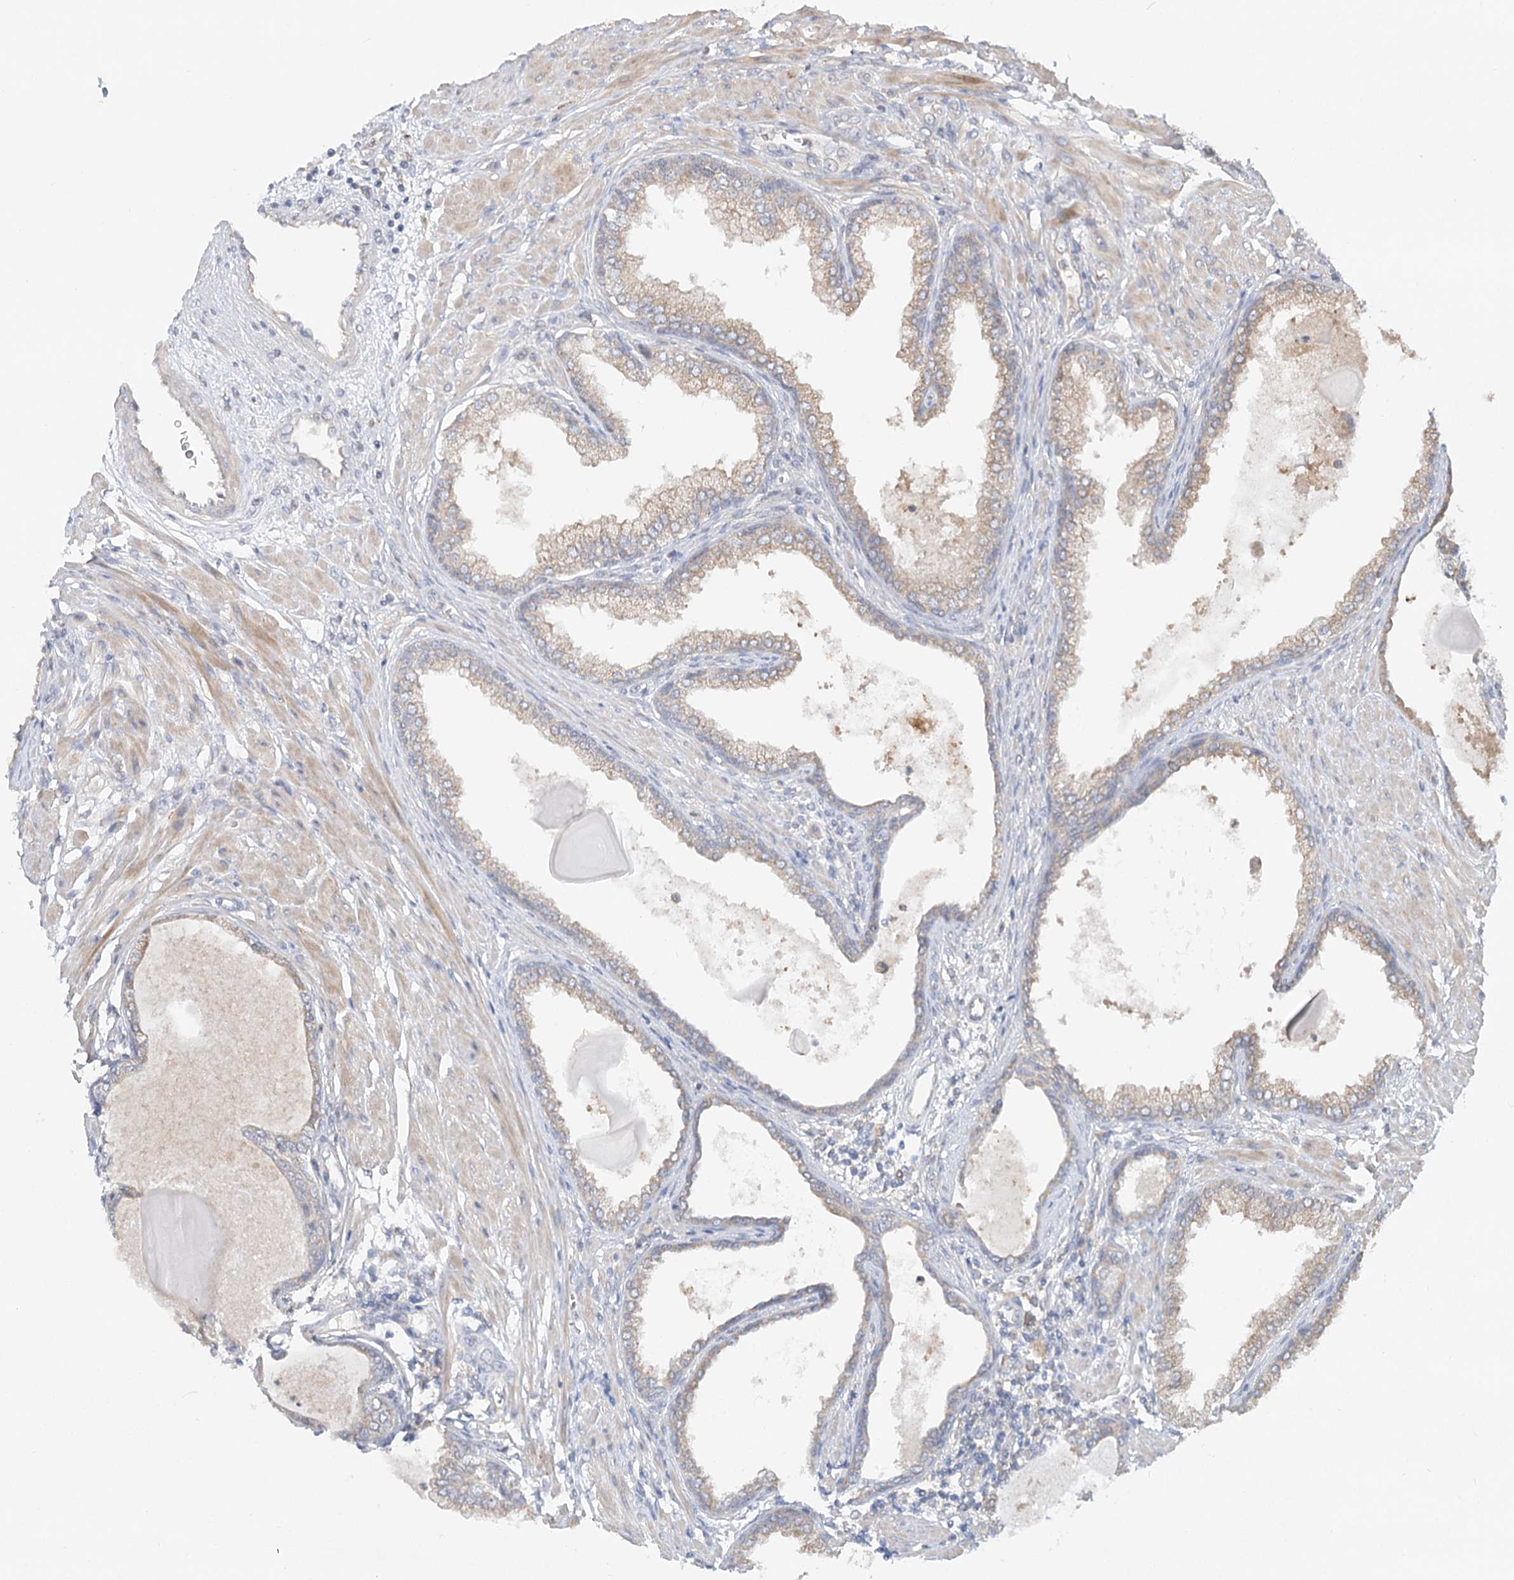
{"staining": {"intensity": "weak", "quantity": "25%-75%", "location": "cytoplasmic/membranous"}, "tissue": "prostate cancer", "cell_type": "Tumor cells", "image_type": "cancer", "snomed": [{"axis": "morphology", "description": "Adenocarcinoma, High grade"}, {"axis": "topography", "description": "Prostate"}], "caption": "IHC (DAB) staining of prostate adenocarcinoma (high-grade) reveals weak cytoplasmic/membranous protein expression in about 25%-75% of tumor cells.", "gene": "PAIP2", "patient": {"sex": "male", "age": 62}}